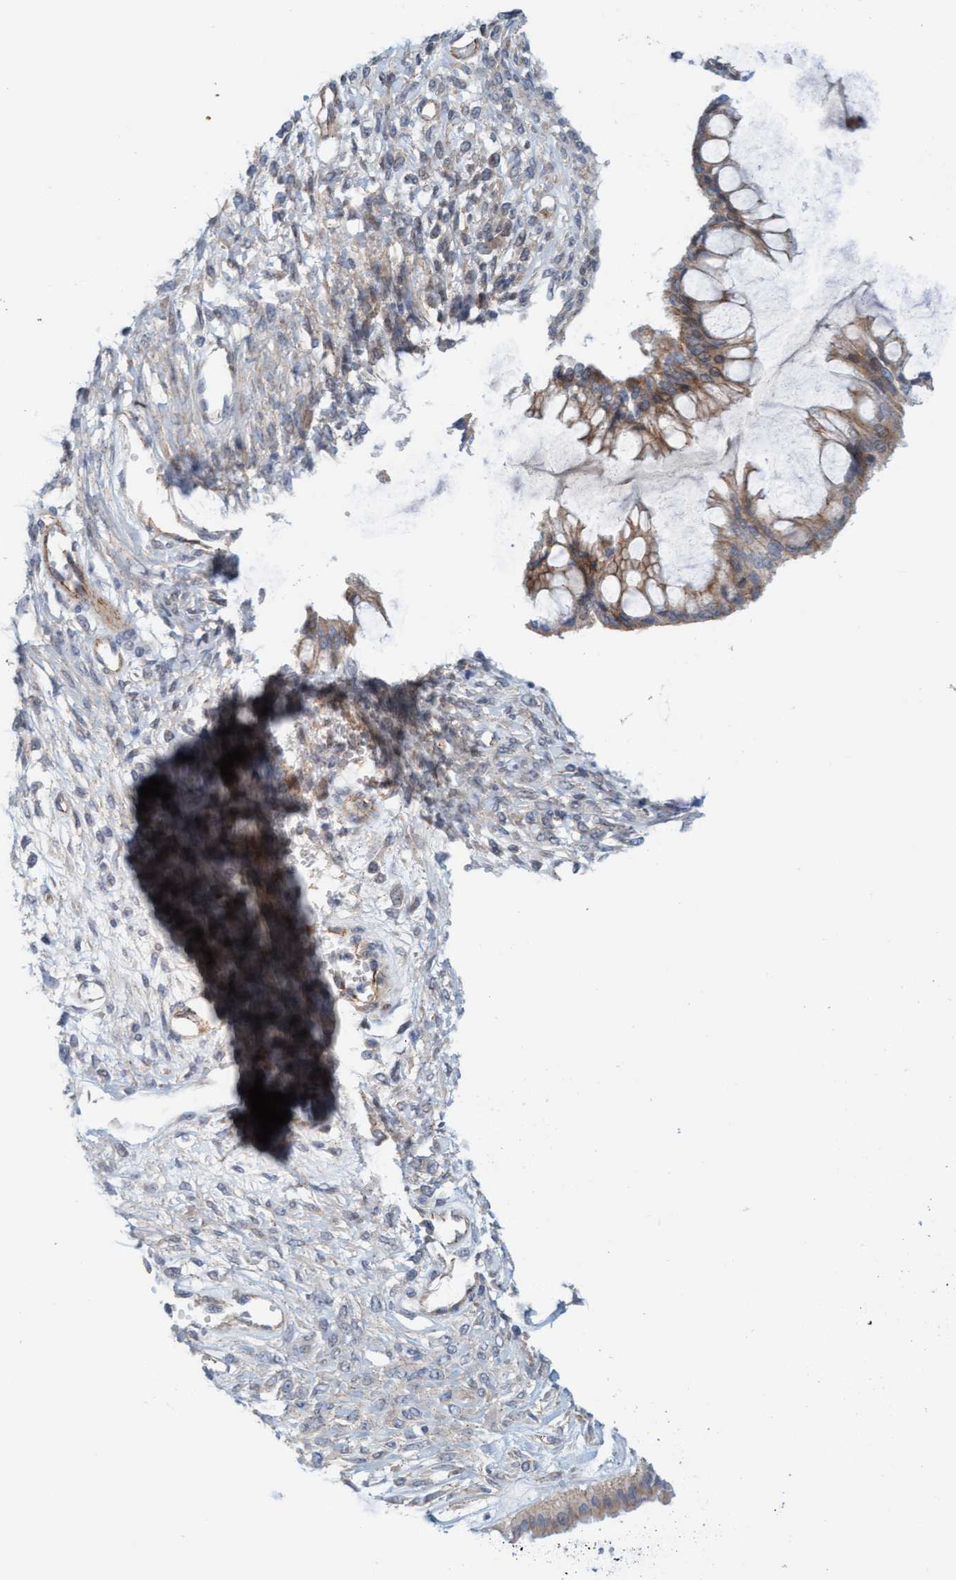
{"staining": {"intensity": "moderate", "quantity": "25%-75%", "location": "cytoplasmic/membranous"}, "tissue": "ovarian cancer", "cell_type": "Tumor cells", "image_type": "cancer", "snomed": [{"axis": "morphology", "description": "Cystadenocarcinoma, mucinous, NOS"}, {"axis": "topography", "description": "Ovary"}], "caption": "Mucinous cystadenocarcinoma (ovarian) stained for a protein exhibits moderate cytoplasmic/membranous positivity in tumor cells. (DAB IHC with brightfield microscopy, high magnification).", "gene": "KRBA2", "patient": {"sex": "female", "age": 73}}